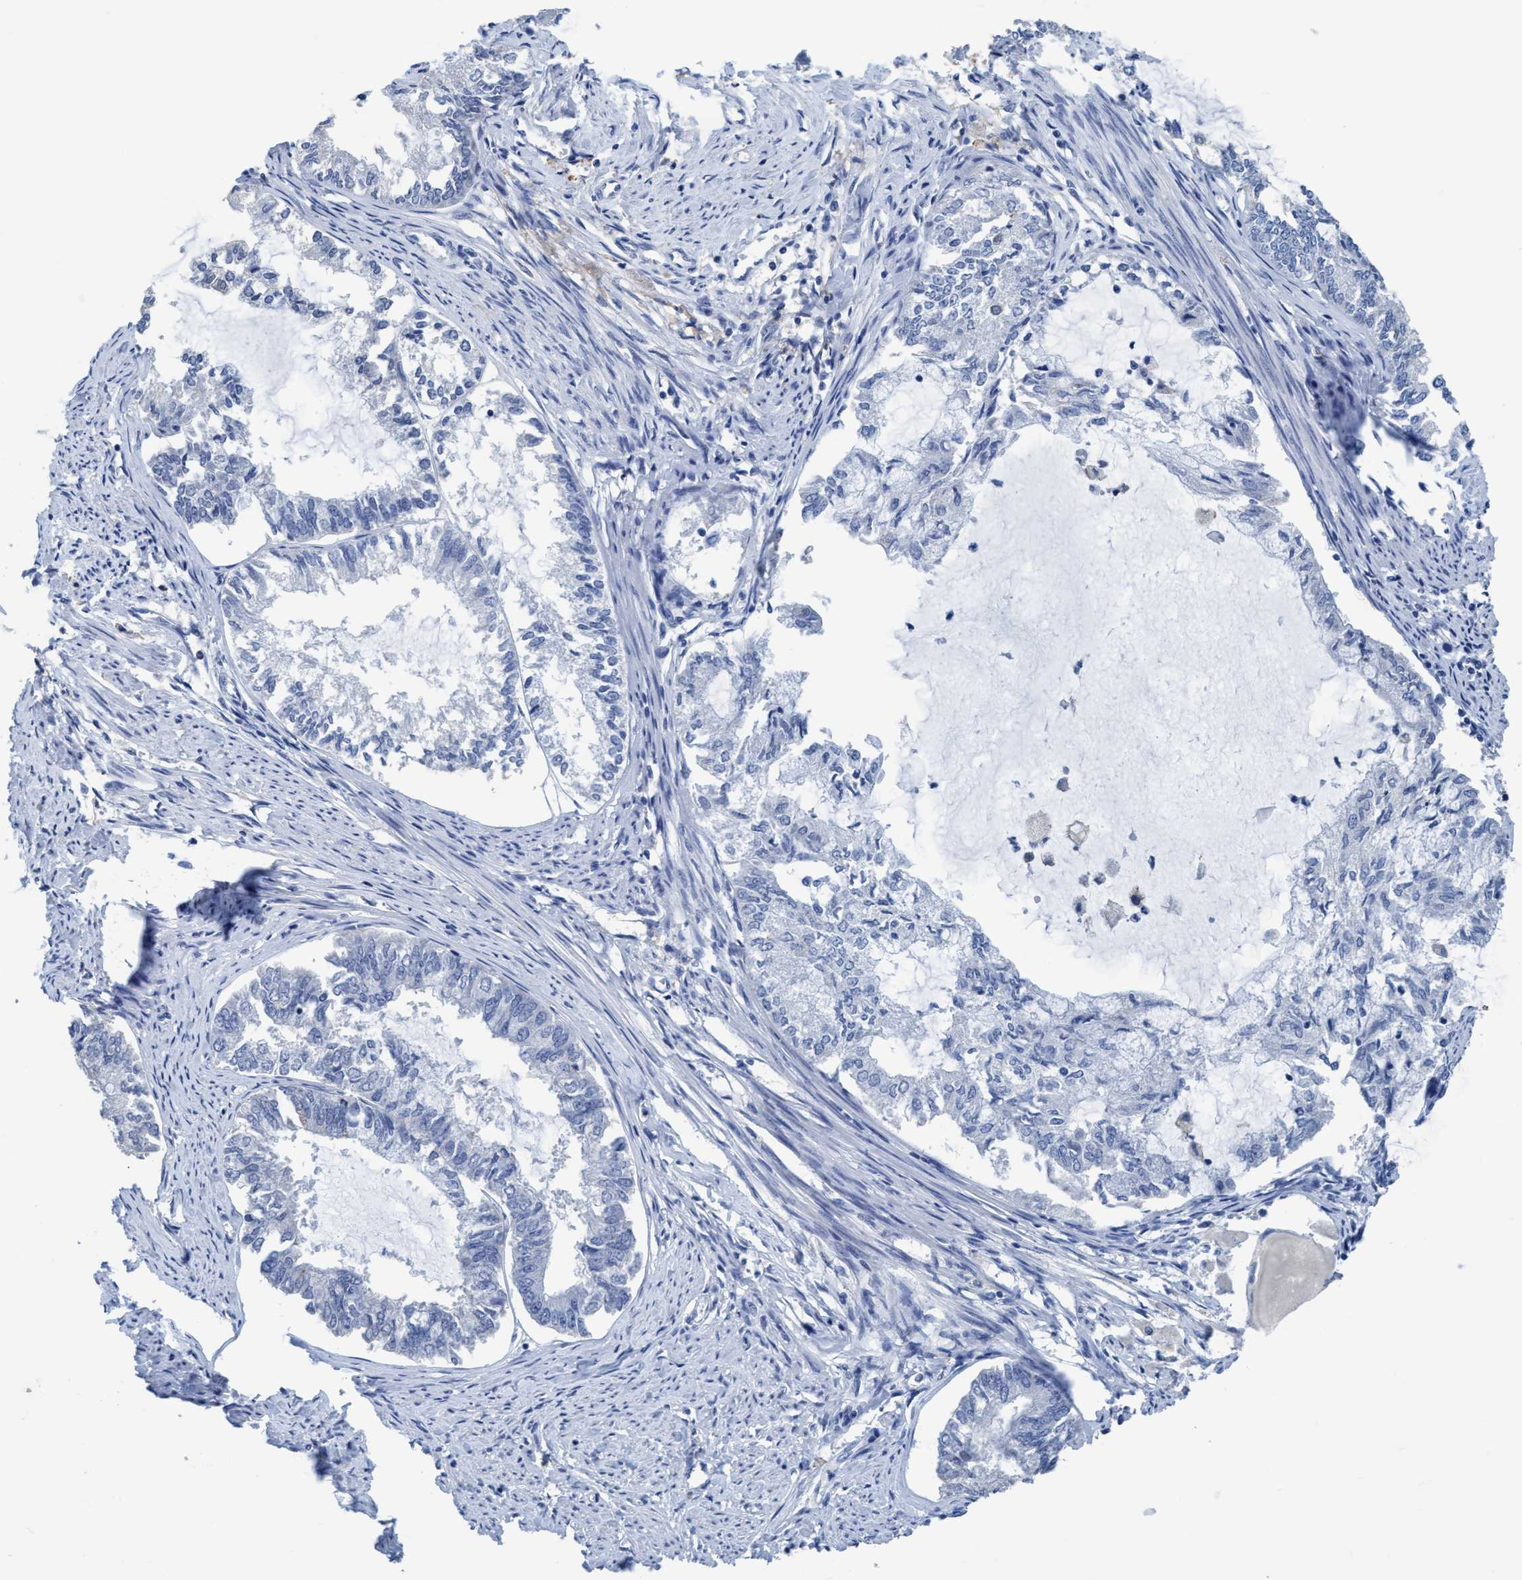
{"staining": {"intensity": "negative", "quantity": "none", "location": "none"}, "tissue": "endometrial cancer", "cell_type": "Tumor cells", "image_type": "cancer", "snomed": [{"axis": "morphology", "description": "Adenocarcinoma, NOS"}, {"axis": "topography", "description": "Endometrium"}], "caption": "This micrograph is of endometrial adenocarcinoma stained with immunohistochemistry (IHC) to label a protein in brown with the nuclei are counter-stained blue. There is no positivity in tumor cells.", "gene": "DNAI1", "patient": {"sex": "female", "age": 86}}